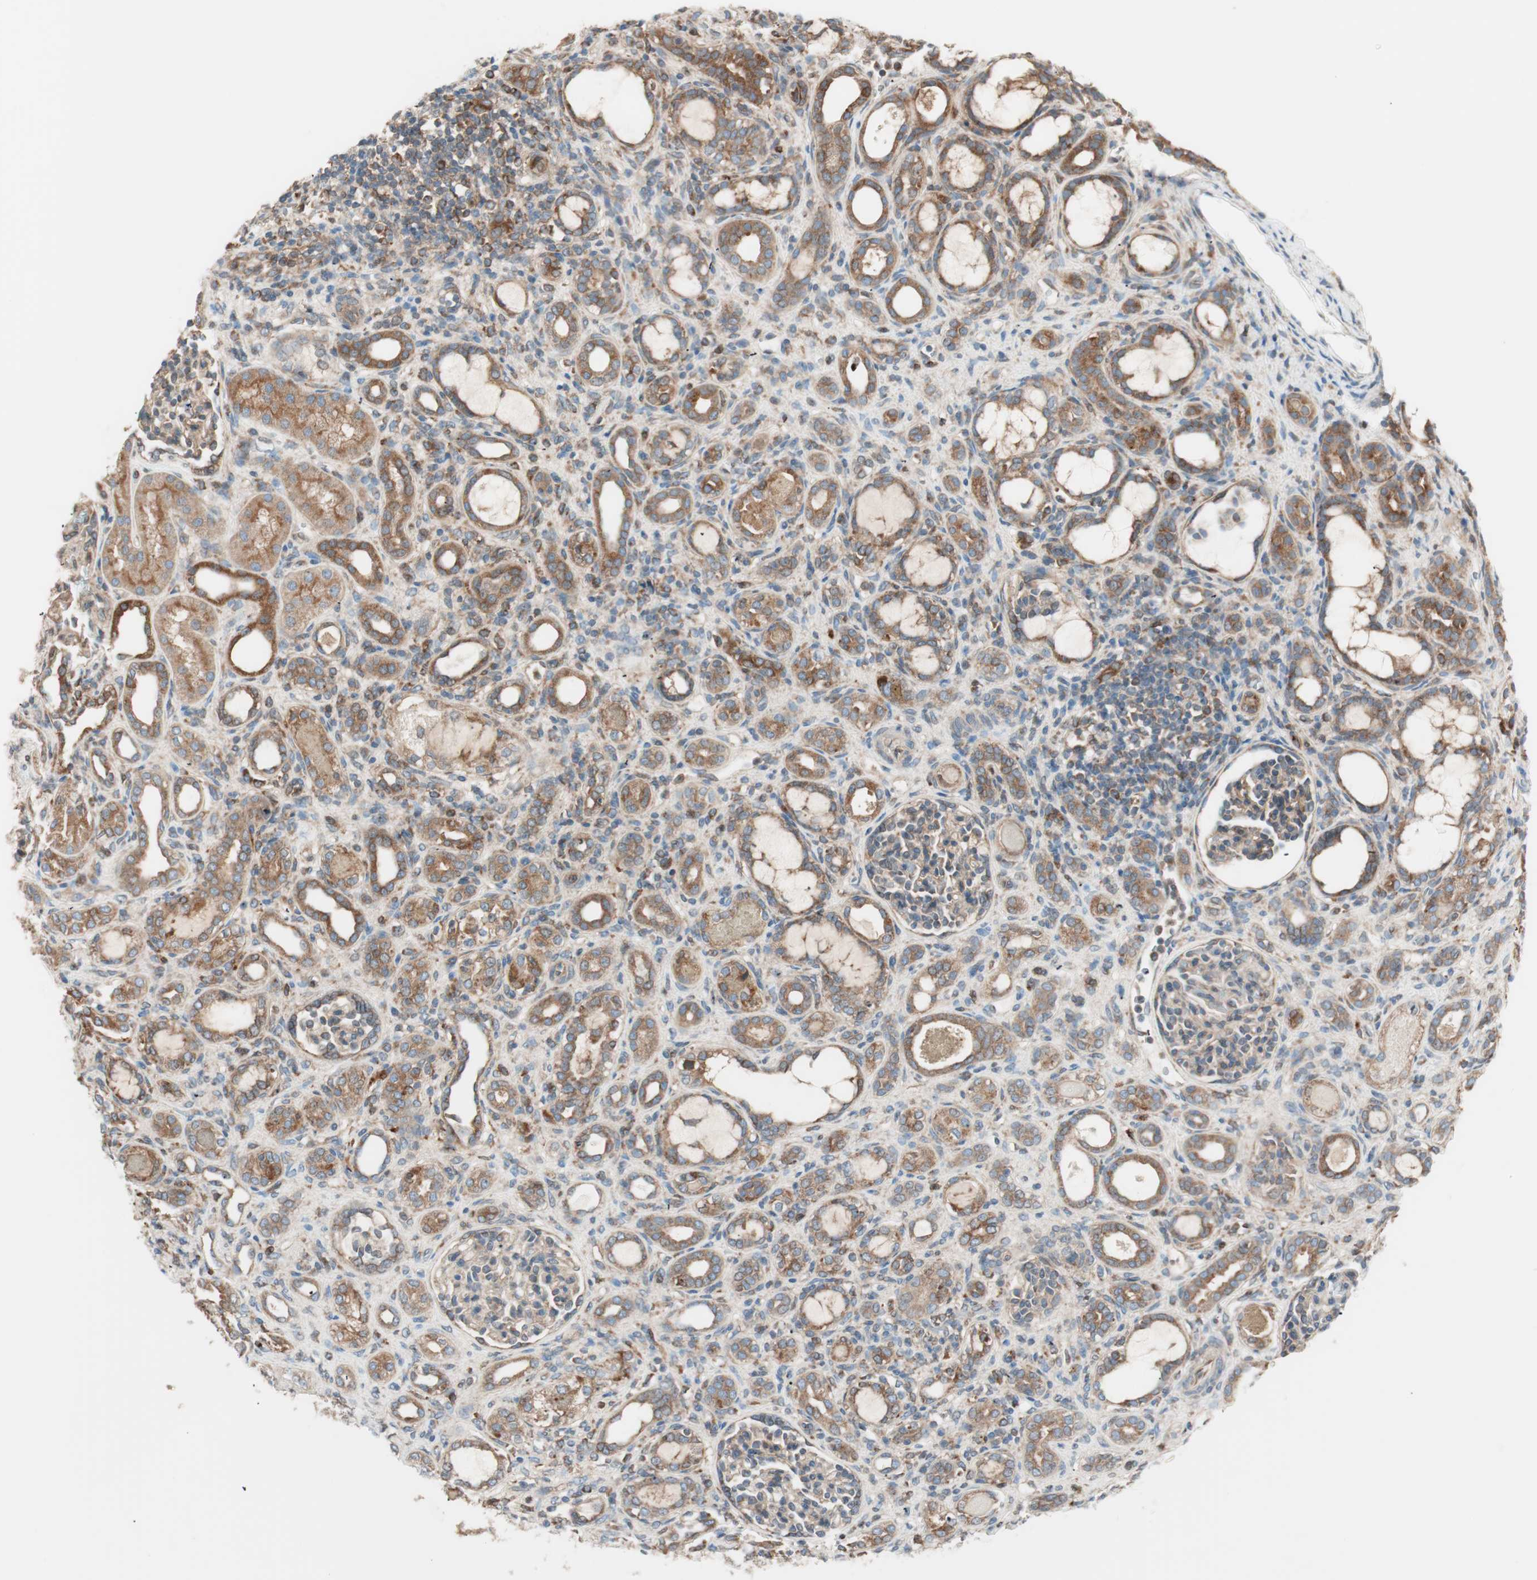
{"staining": {"intensity": "moderate", "quantity": ">75%", "location": "cytoplasmic/membranous"}, "tissue": "kidney", "cell_type": "Cells in glomeruli", "image_type": "normal", "snomed": [{"axis": "morphology", "description": "Normal tissue, NOS"}, {"axis": "topography", "description": "Kidney"}], "caption": "High-power microscopy captured an immunohistochemistry photomicrograph of benign kidney, revealing moderate cytoplasmic/membranous positivity in approximately >75% of cells in glomeruli.", "gene": "RAB5A", "patient": {"sex": "male", "age": 7}}